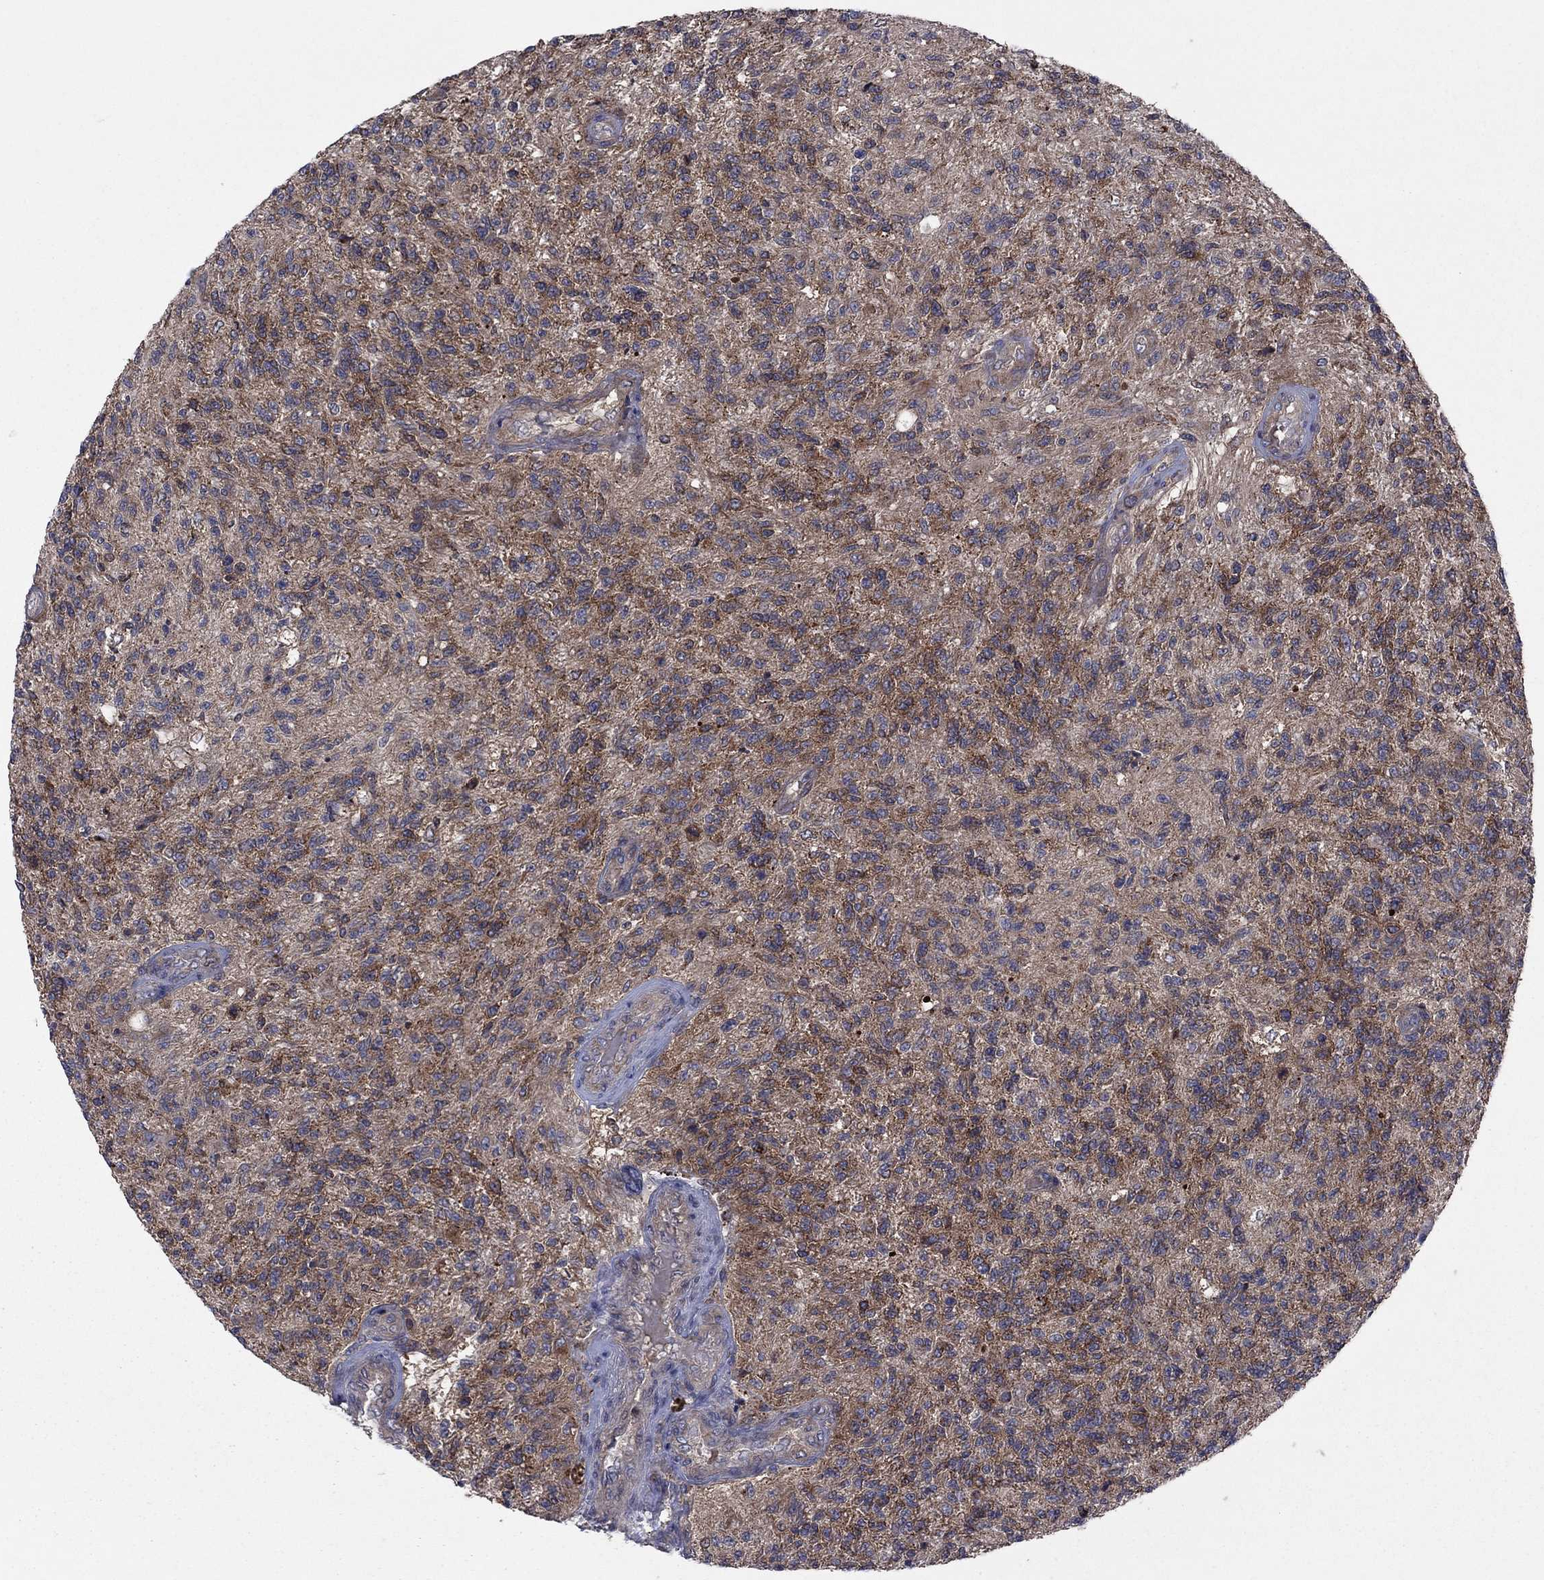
{"staining": {"intensity": "moderate", "quantity": "<25%", "location": "cytoplasmic/membranous"}, "tissue": "glioma", "cell_type": "Tumor cells", "image_type": "cancer", "snomed": [{"axis": "morphology", "description": "Glioma, malignant, High grade"}, {"axis": "topography", "description": "Brain"}], "caption": "Protein staining reveals moderate cytoplasmic/membranous expression in approximately <25% of tumor cells in glioma.", "gene": "MEA1", "patient": {"sex": "male", "age": 56}}